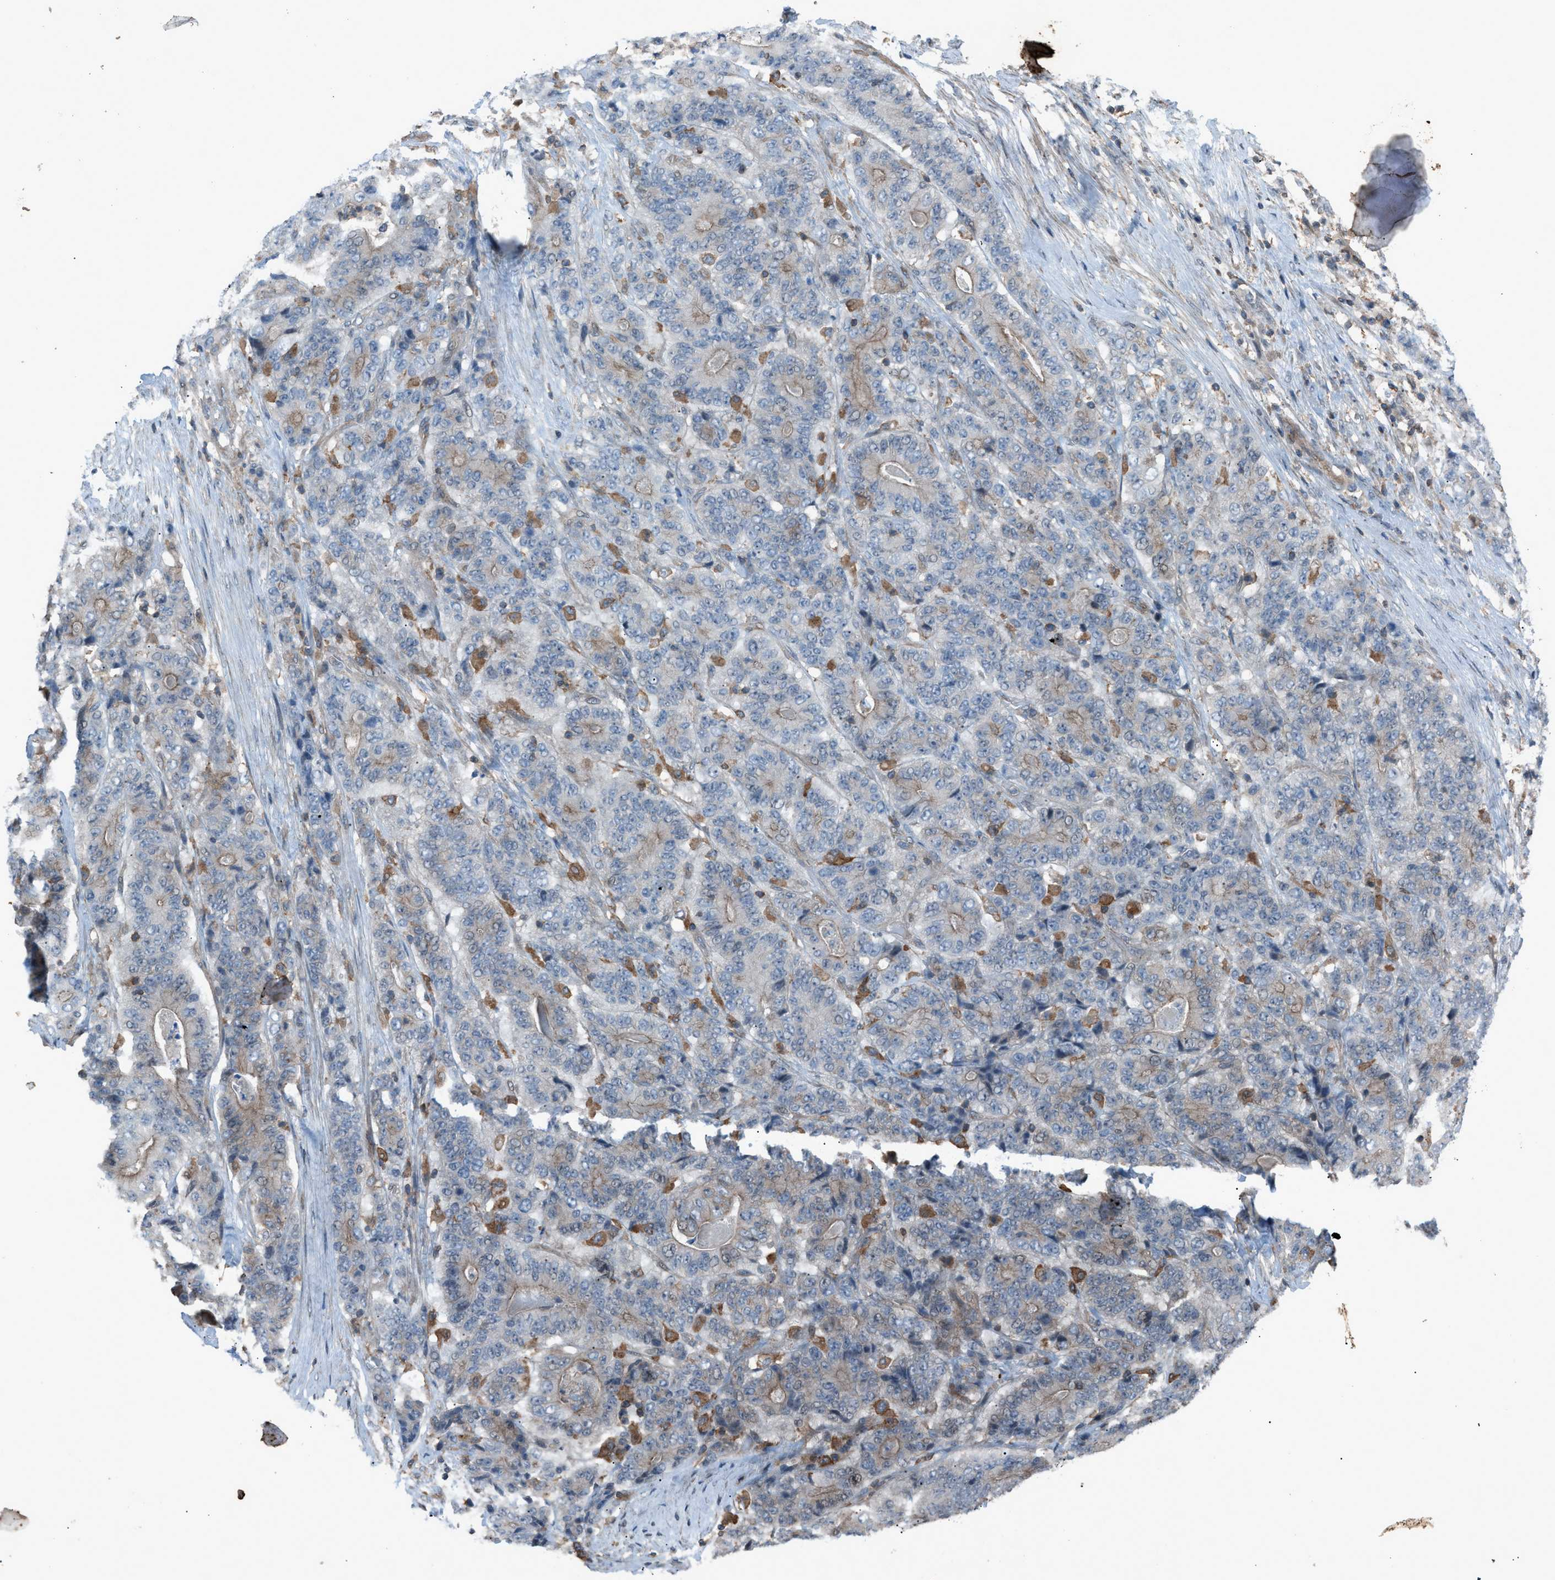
{"staining": {"intensity": "moderate", "quantity": "<25%", "location": "cytoplasmic/membranous"}, "tissue": "stomach cancer", "cell_type": "Tumor cells", "image_type": "cancer", "snomed": [{"axis": "morphology", "description": "Adenocarcinoma, NOS"}, {"axis": "topography", "description": "Stomach"}], "caption": "Human stomach cancer (adenocarcinoma) stained with a protein marker demonstrates moderate staining in tumor cells.", "gene": "DYRK1A", "patient": {"sex": "female", "age": 73}}